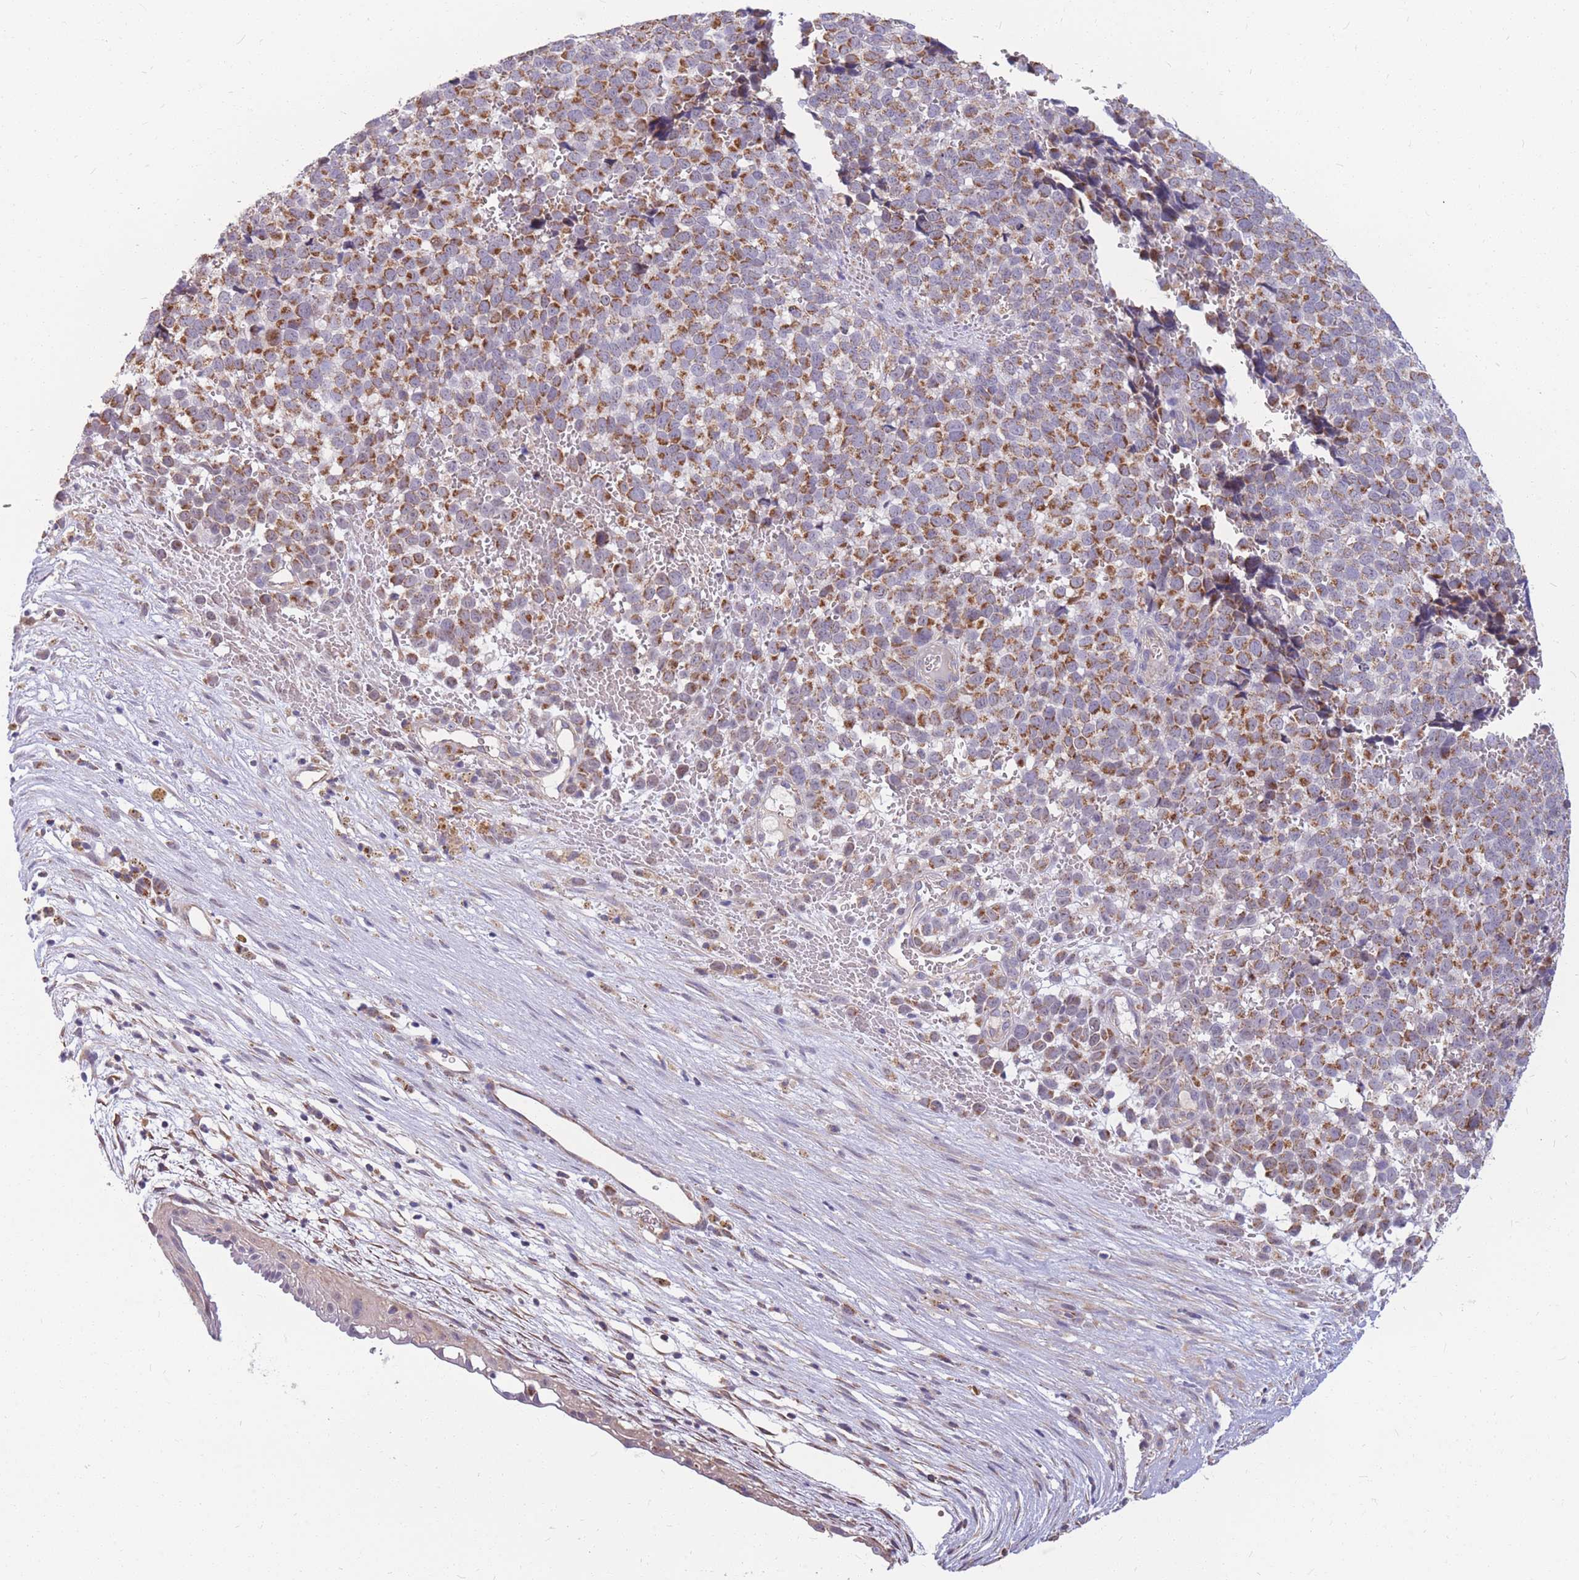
{"staining": {"intensity": "strong", "quantity": ">75%", "location": "cytoplasmic/membranous"}, "tissue": "melanoma", "cell_type": "Tumor cells", "image_type": "cancer", "snomed": [{"axis": "morphology", "description": "Malignant melanoma, NOS"}, {"axis": "topography", "description": "Nose, NOS"}], "caption": "About >75% of tumor cells in melanoma display strong cytoplasmic/membranous protein staining as visualized by brown immunohistochemical staining.", "gene": "MRPS9", "patient": {"sex": "female", "age": 48}}